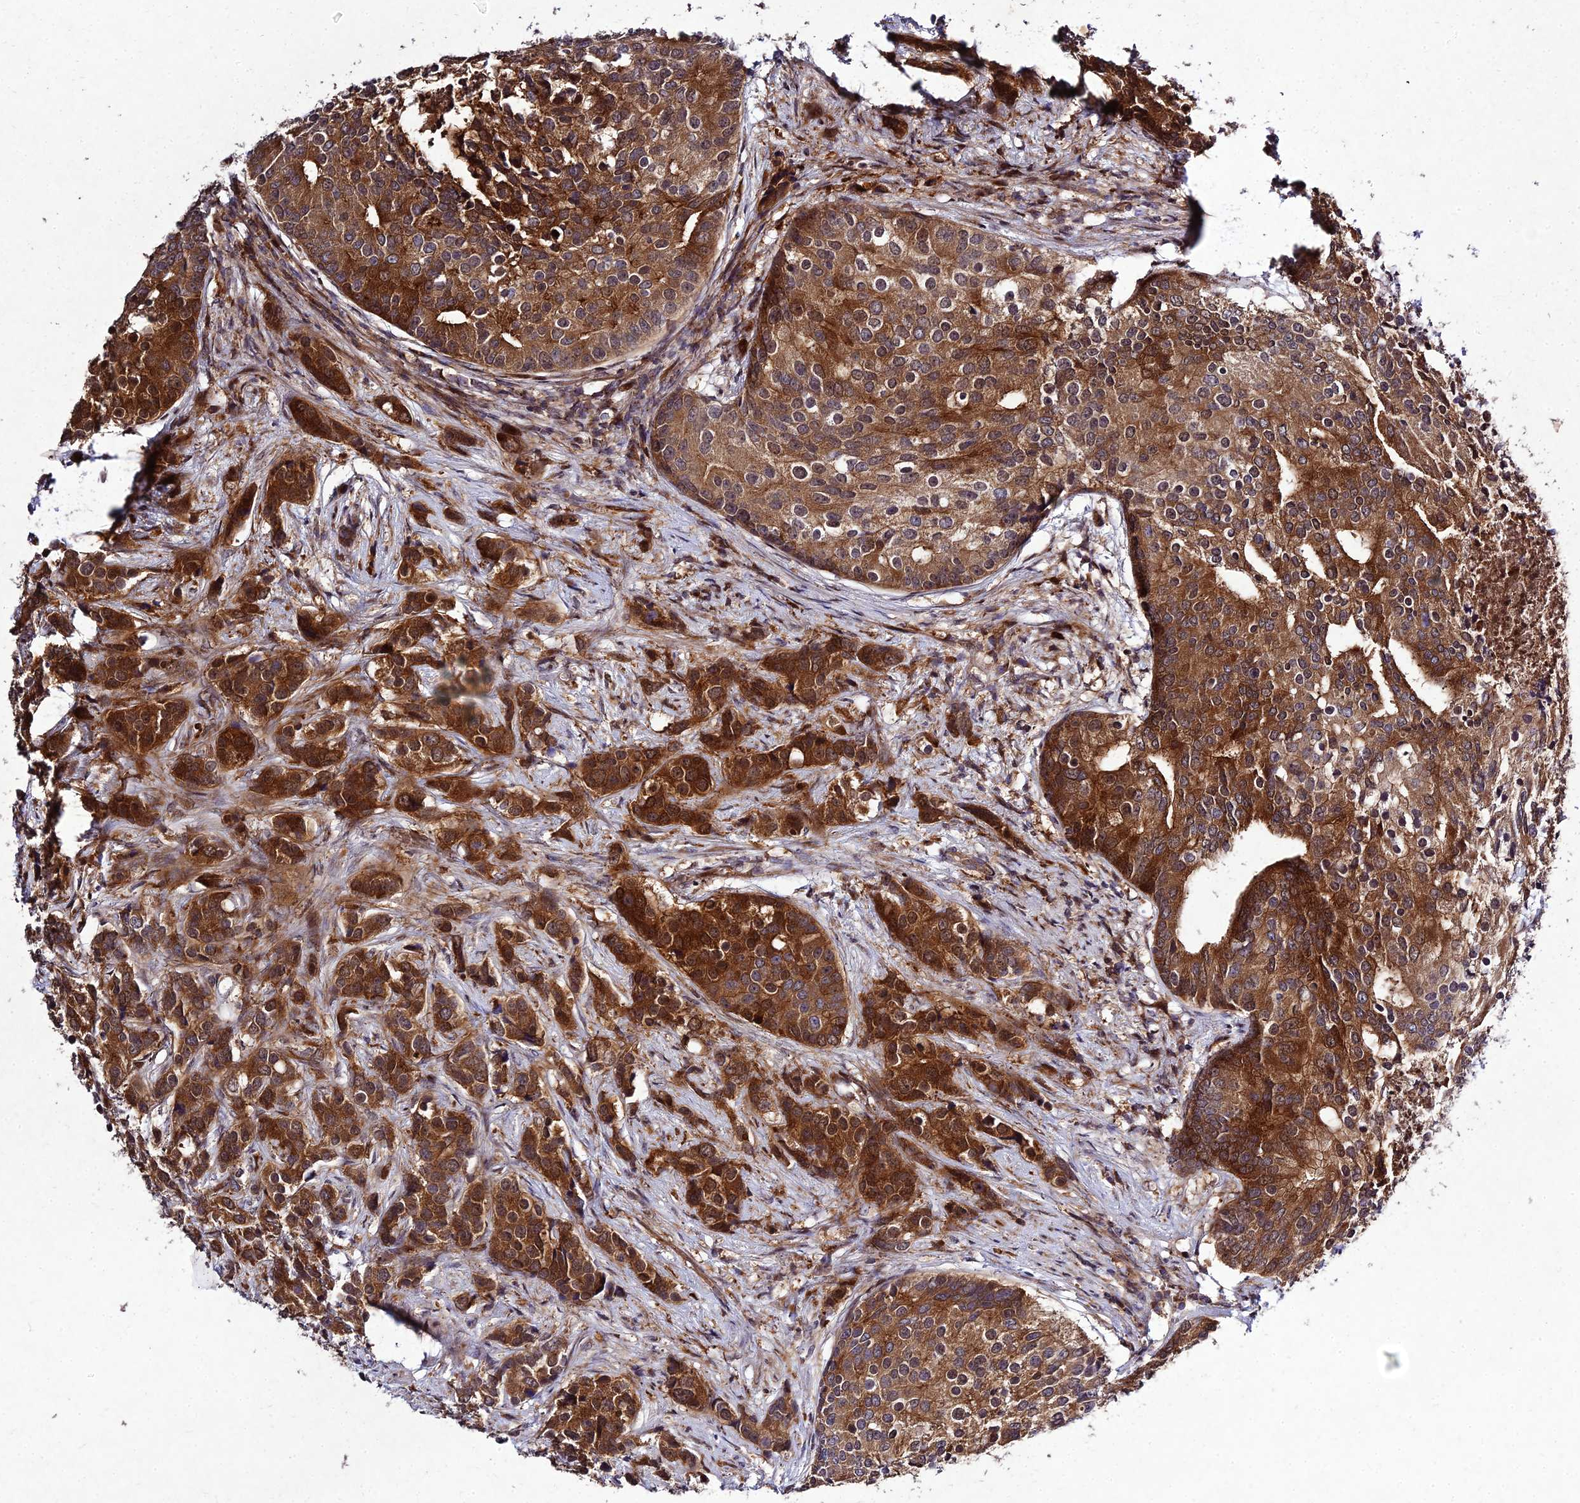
{"staining": {"intensity": "strong", "quantity": ">75%", "location": "cytoplasmic/membranous,nuclear"}, "tissue": "prostate cancer", "cell_type": "Tumor cells", "image_type": "cancer", "snomed": [{"axis": "morphology", "description": "Adenocarcinoma, High grade"}, {"axis": "topography", "description": "Prostate"}], "caption": "Protein expression analysis of human adenocarcinoma (high-grade) (prostate) reveals strong cytoplasmic/membranous and nuclear expression in approximately >75% of tumor cells.", "gene": "MKKS", "patient": {"sex": "male", "age": 62}}